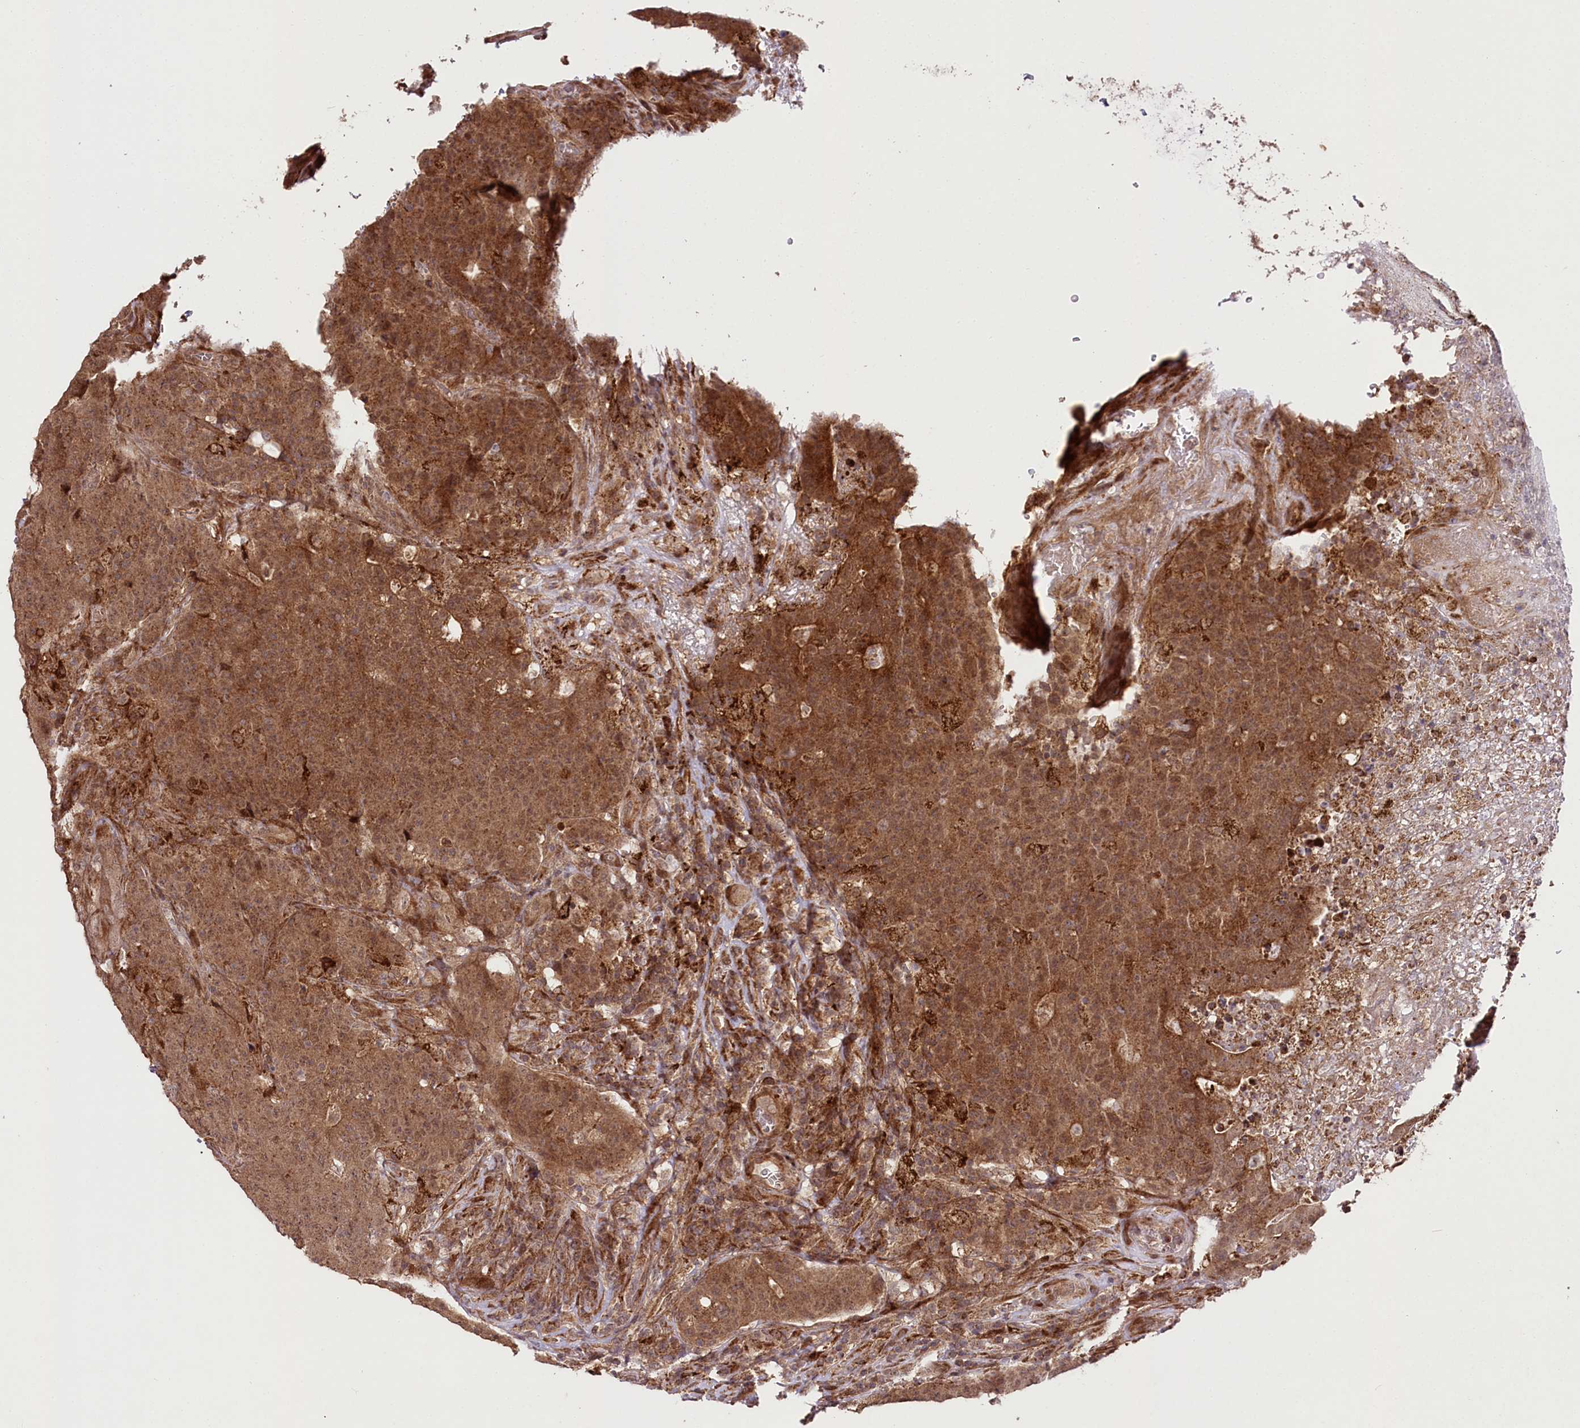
{"staining": {"intensity": "moderate", "quantity": ">75%", "location": "cytoplasmic/membranous"}, "tissue": "colorectal cancer", "cell_type": "Tumor cells", "image_type": "cancer", "snomed": [{"axis": "morphology", "description": "Adenocarcinoma, NOS"}, {"axis": "topography", "description": "Colon"}], "caption": "A micrograph showing moderate cytoplasmic/membranous staining in about >75% of tumor cells in colorectal adenocarcinoma, as visualized by brown immunohistochemical staining.", "gene": "PHLDB1", "patient": {"sex": "female", "age": 75}}